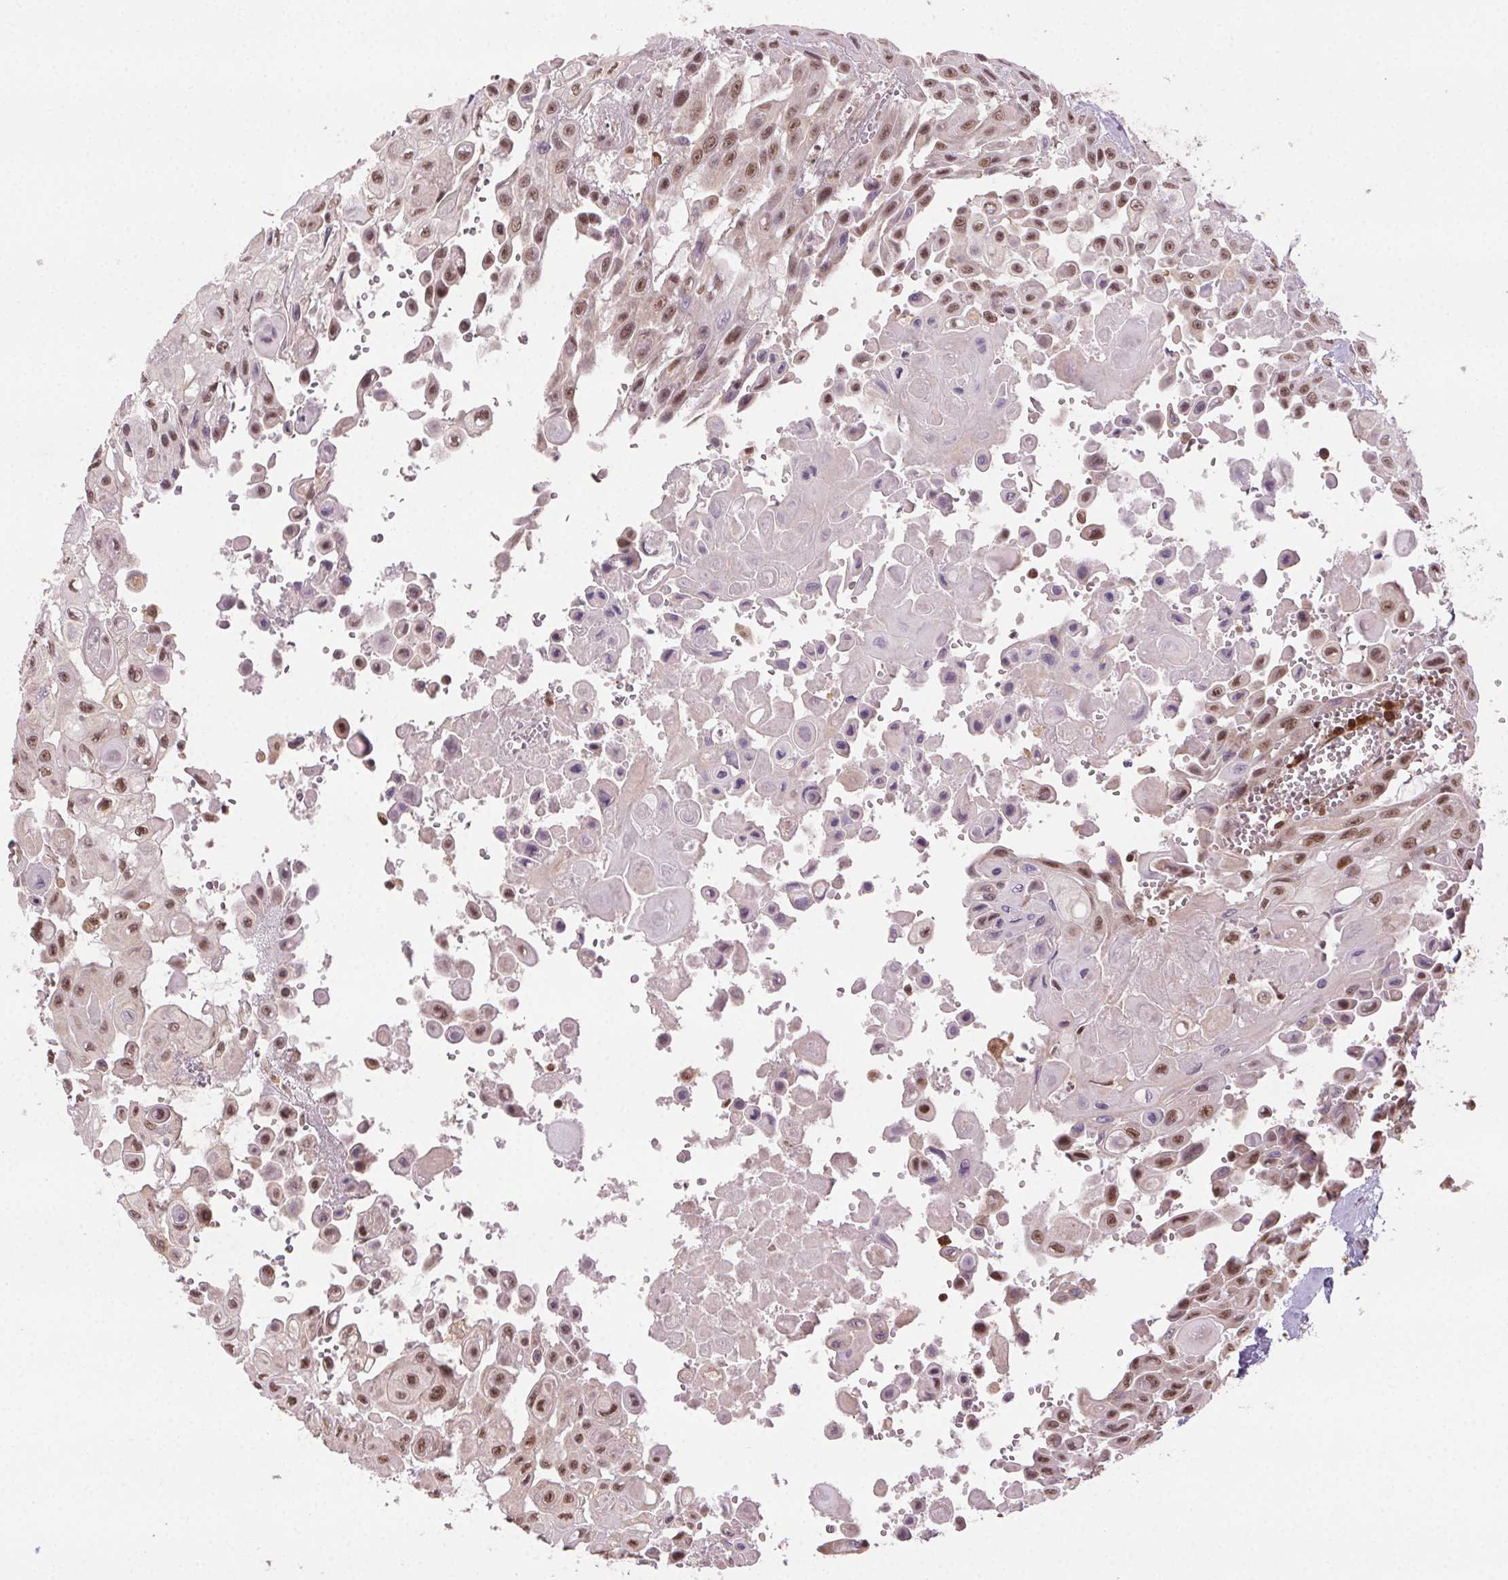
{"staining": {"intensity": "moderate", "quantity": ">75%", "location": "nuclear"}, "tissue": "head and neck cancer", "cell_type": "Tumor cells", "image_type": "cancer", "snomed": [{"axis": "morphology", "description": "Adenocarcinoma, NOS"}, {"axis": "topography", "description": "Head-Neck"}], "caption": "Immunohistochemical staining of human head and neck cancer (adenocarcinoma) exhibits medium levels of moderate nuclear positivity in about >75% of tumor cells.", "gene": "TREML4", "patient": {"sex": "male", "age": 73}}